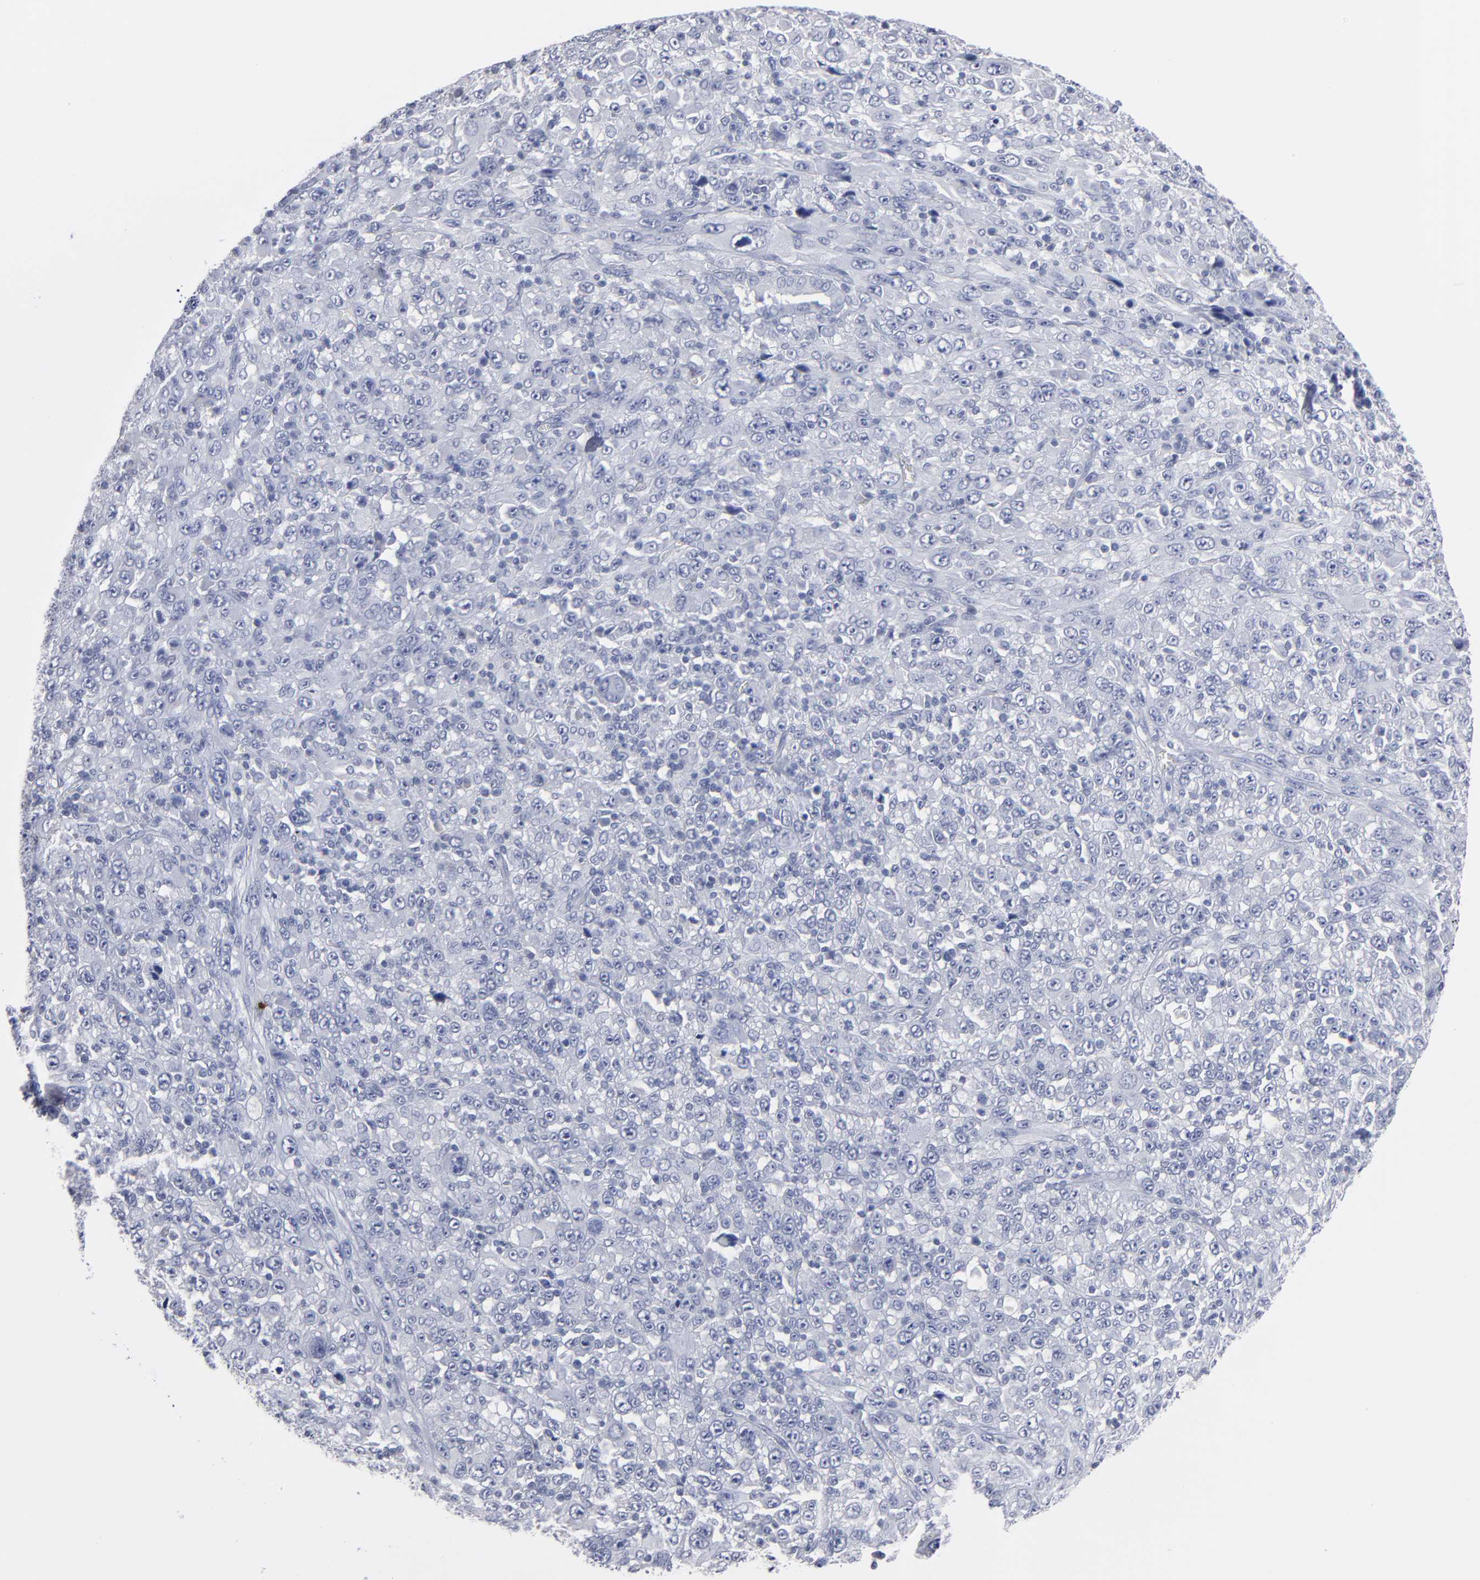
{"staining": {"intensity": "negative", "quantity": "none", "location": "none"}, "tissue": "melanoma", "cell_type": "Tumor cells", "image_type": "cancer", "snomed": [{"axis": "morphology", "description": "Malignant melanoma, Metastatic site"}, {"axis": "topography", "description": "Skin"}], "caption": "Immunohistochemical staining of human malignant melanoma (metastatic site) reveals no significant positivity in tumor cells.", "gene": "RPH3A", "patient": {"sex": "female", "age": 56}}